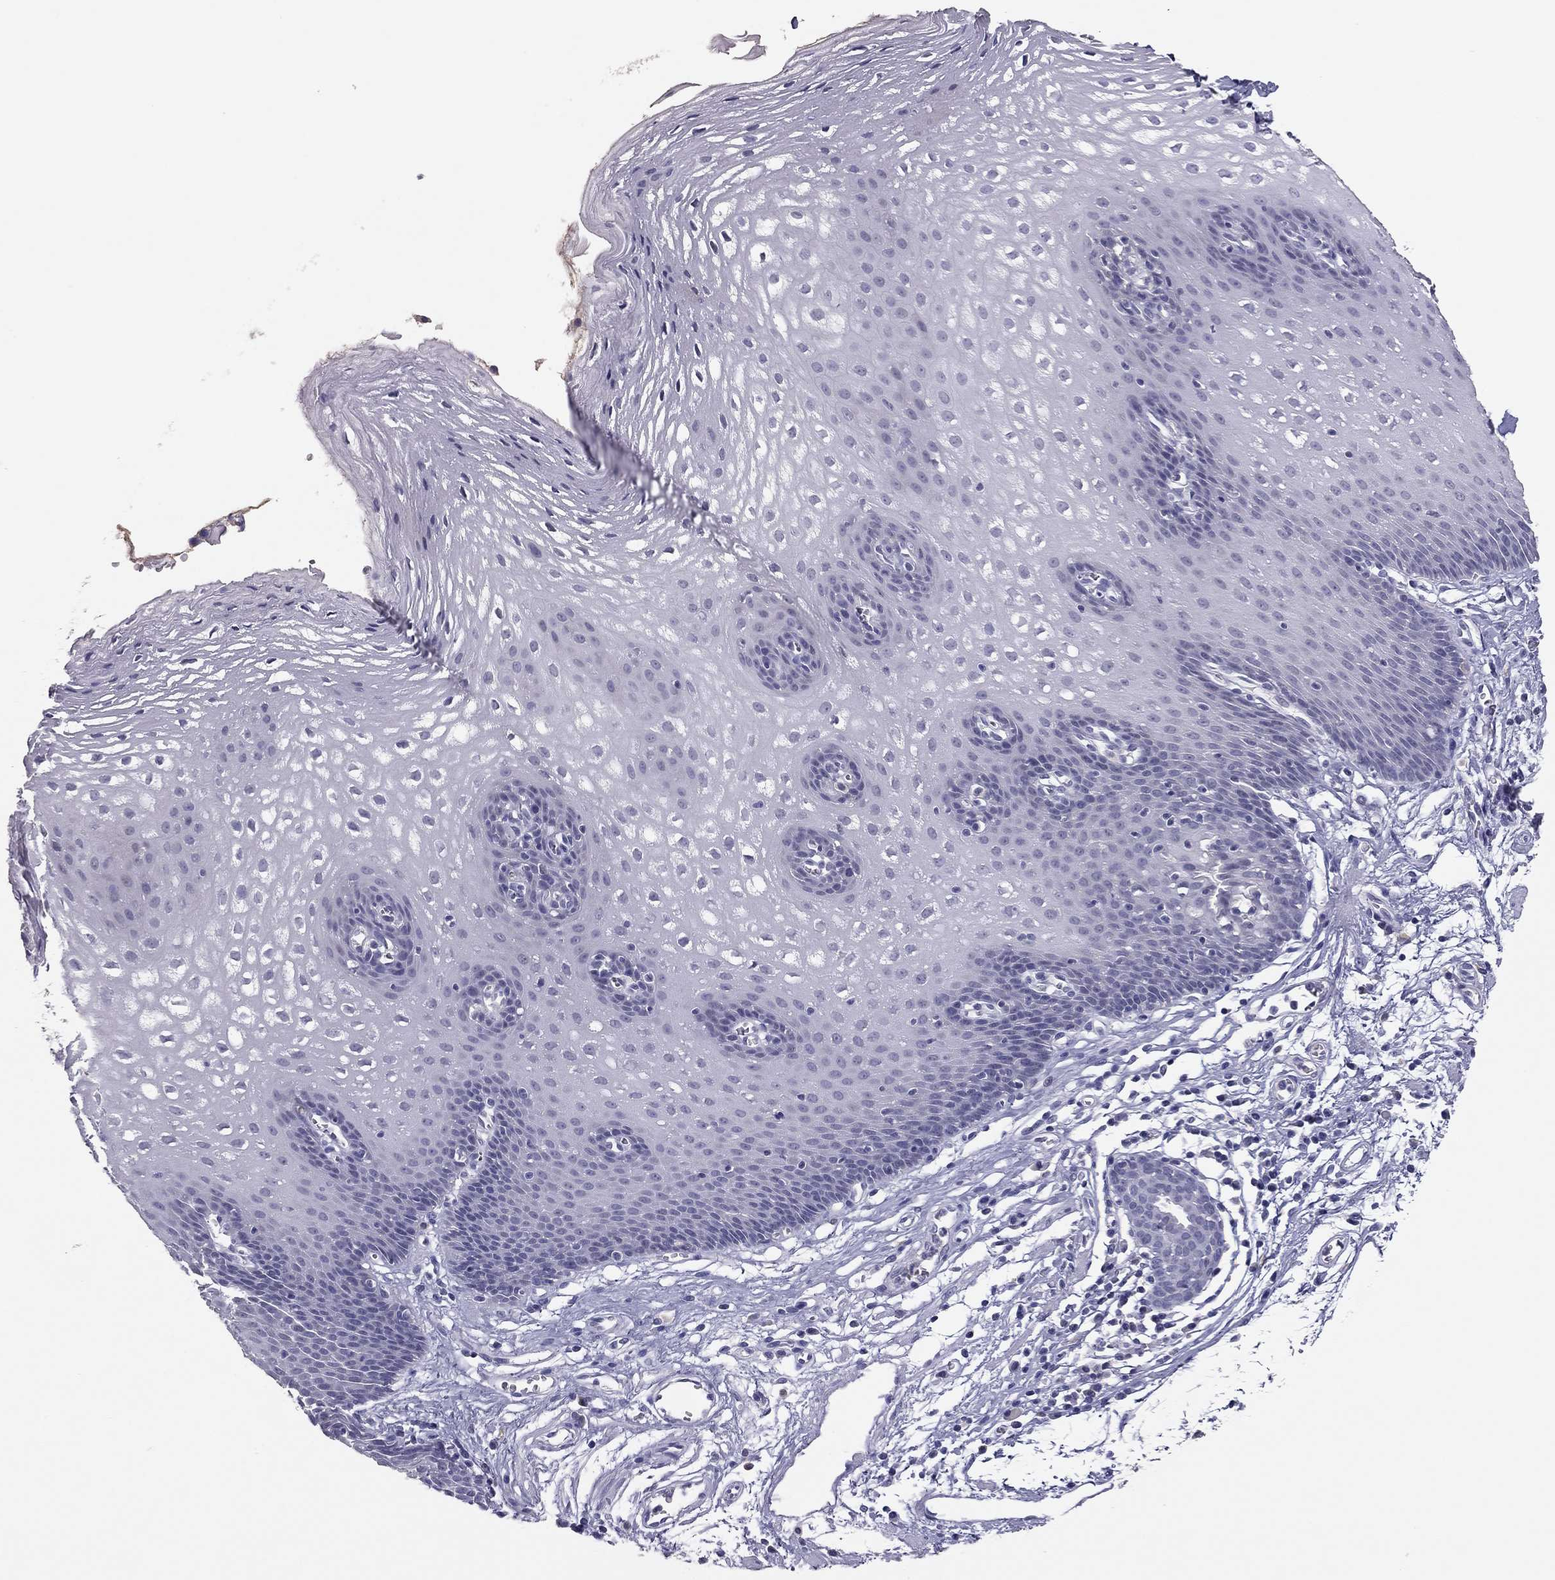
{"staining": {"intensity": "negative", "quantity": "none", "location": "none"}, "tissue": "esophagus", "cell_type": "Squamous epithelial cells", "image_type": "normal", "snomed": [{"axis": "morphology", "description": "Normal tissue, NOS"}, {"axis": "topography", "description": "Esophagus"}], "caption": "The photomicrograph displays no staining of squamous epithelial cells in normal esophagus.", "gene": "ADORA2A", "patient": {"sex": "male", "age": 72}}